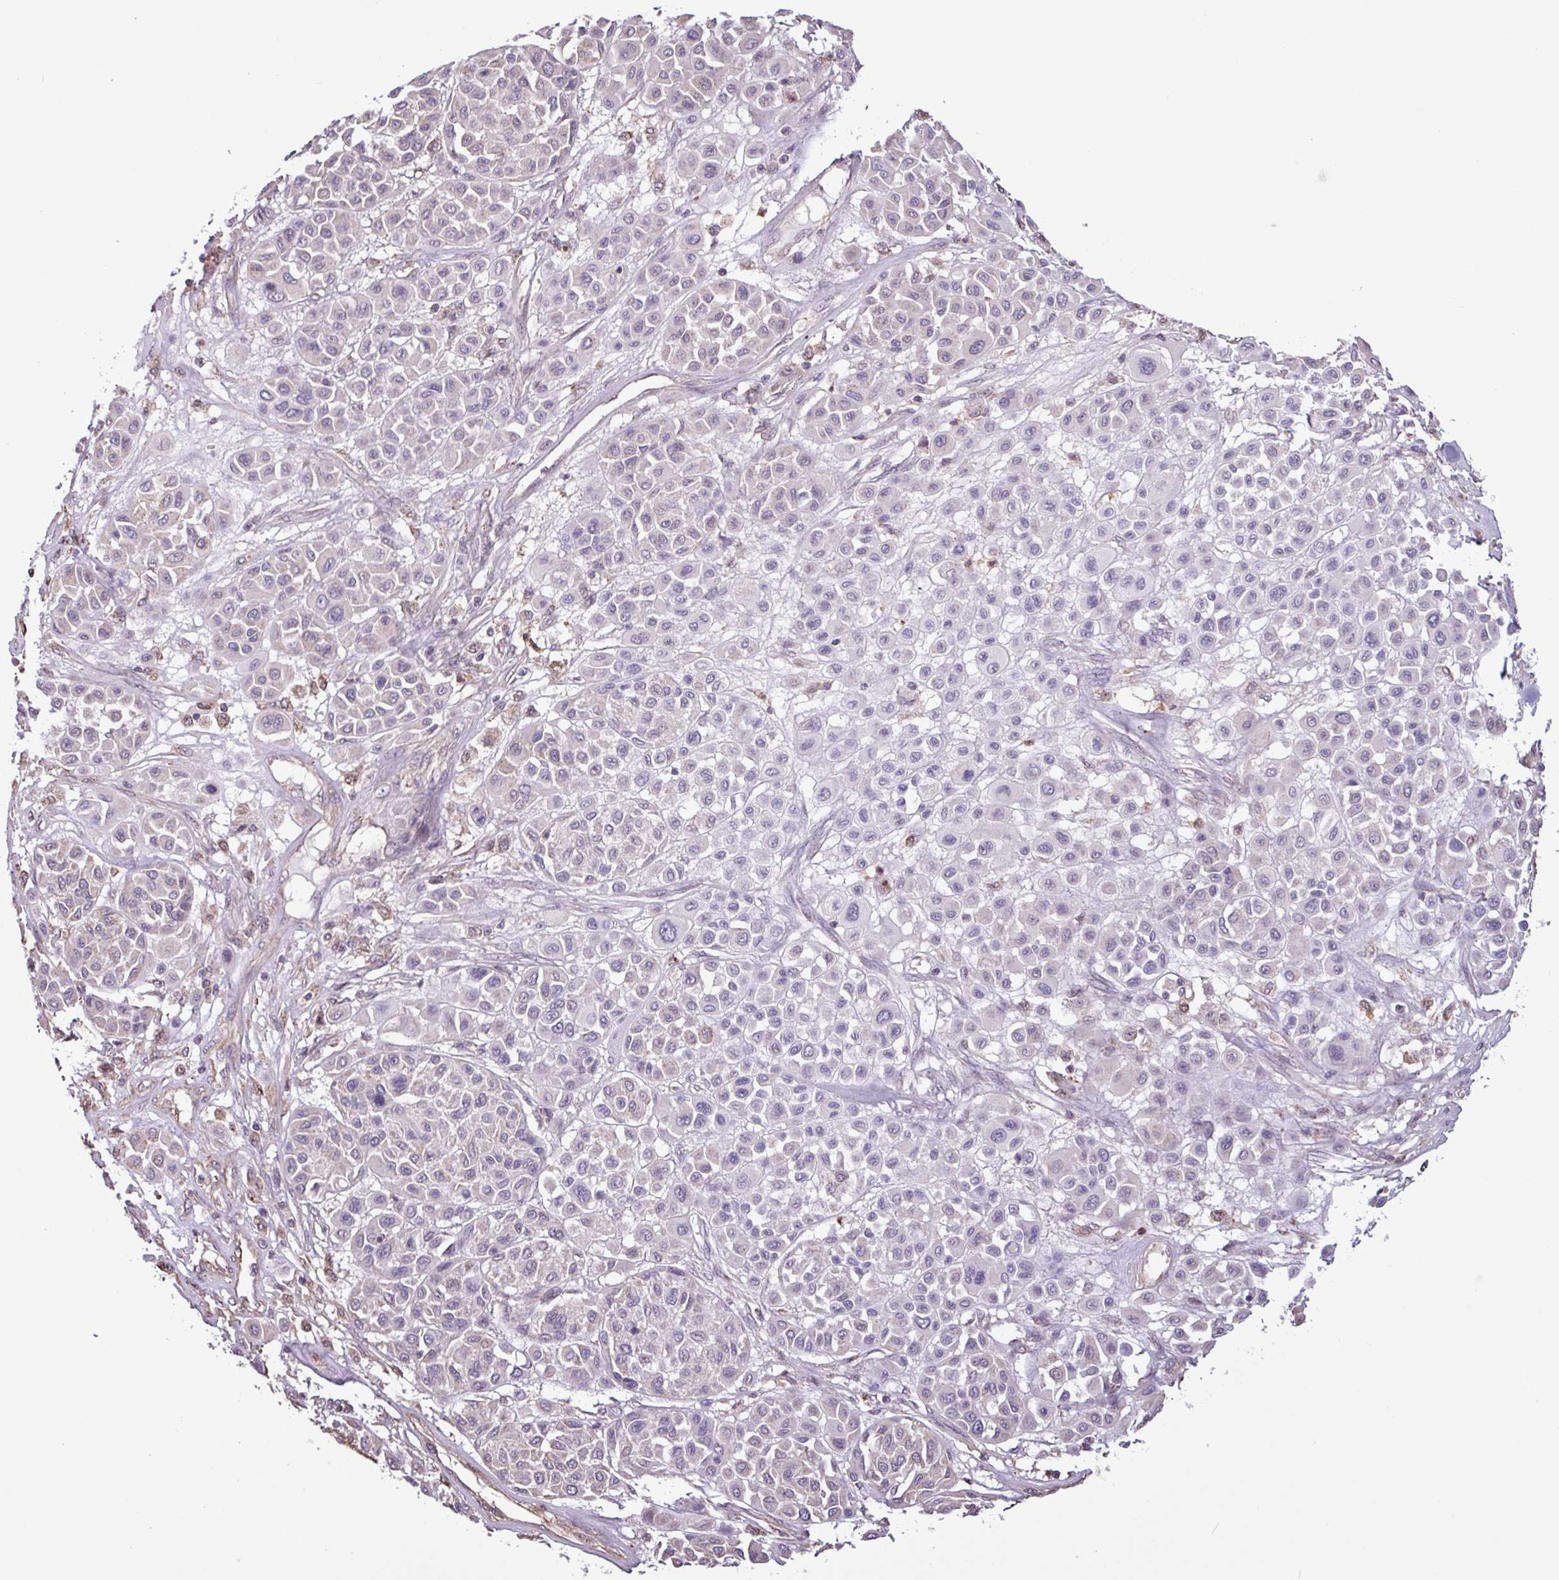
{"staining": {"intensity": "negative", "quantity": "none", "location": "none"}, "tissue": "melanoma", "cell_type": "Tumor cells", "image_type": "cancer", "snomed": [{"axis": "morphology", "description": "Malignant melanoma, Metastatic site"}, {"axis": "topography", "description": "Soft tissue"}], "caption": "Tumor cells show no significant protein positivity in malignant melanoma (metastatic site).", "gene": "CHST11", "patient": {"sex": "male", "age": 41}}